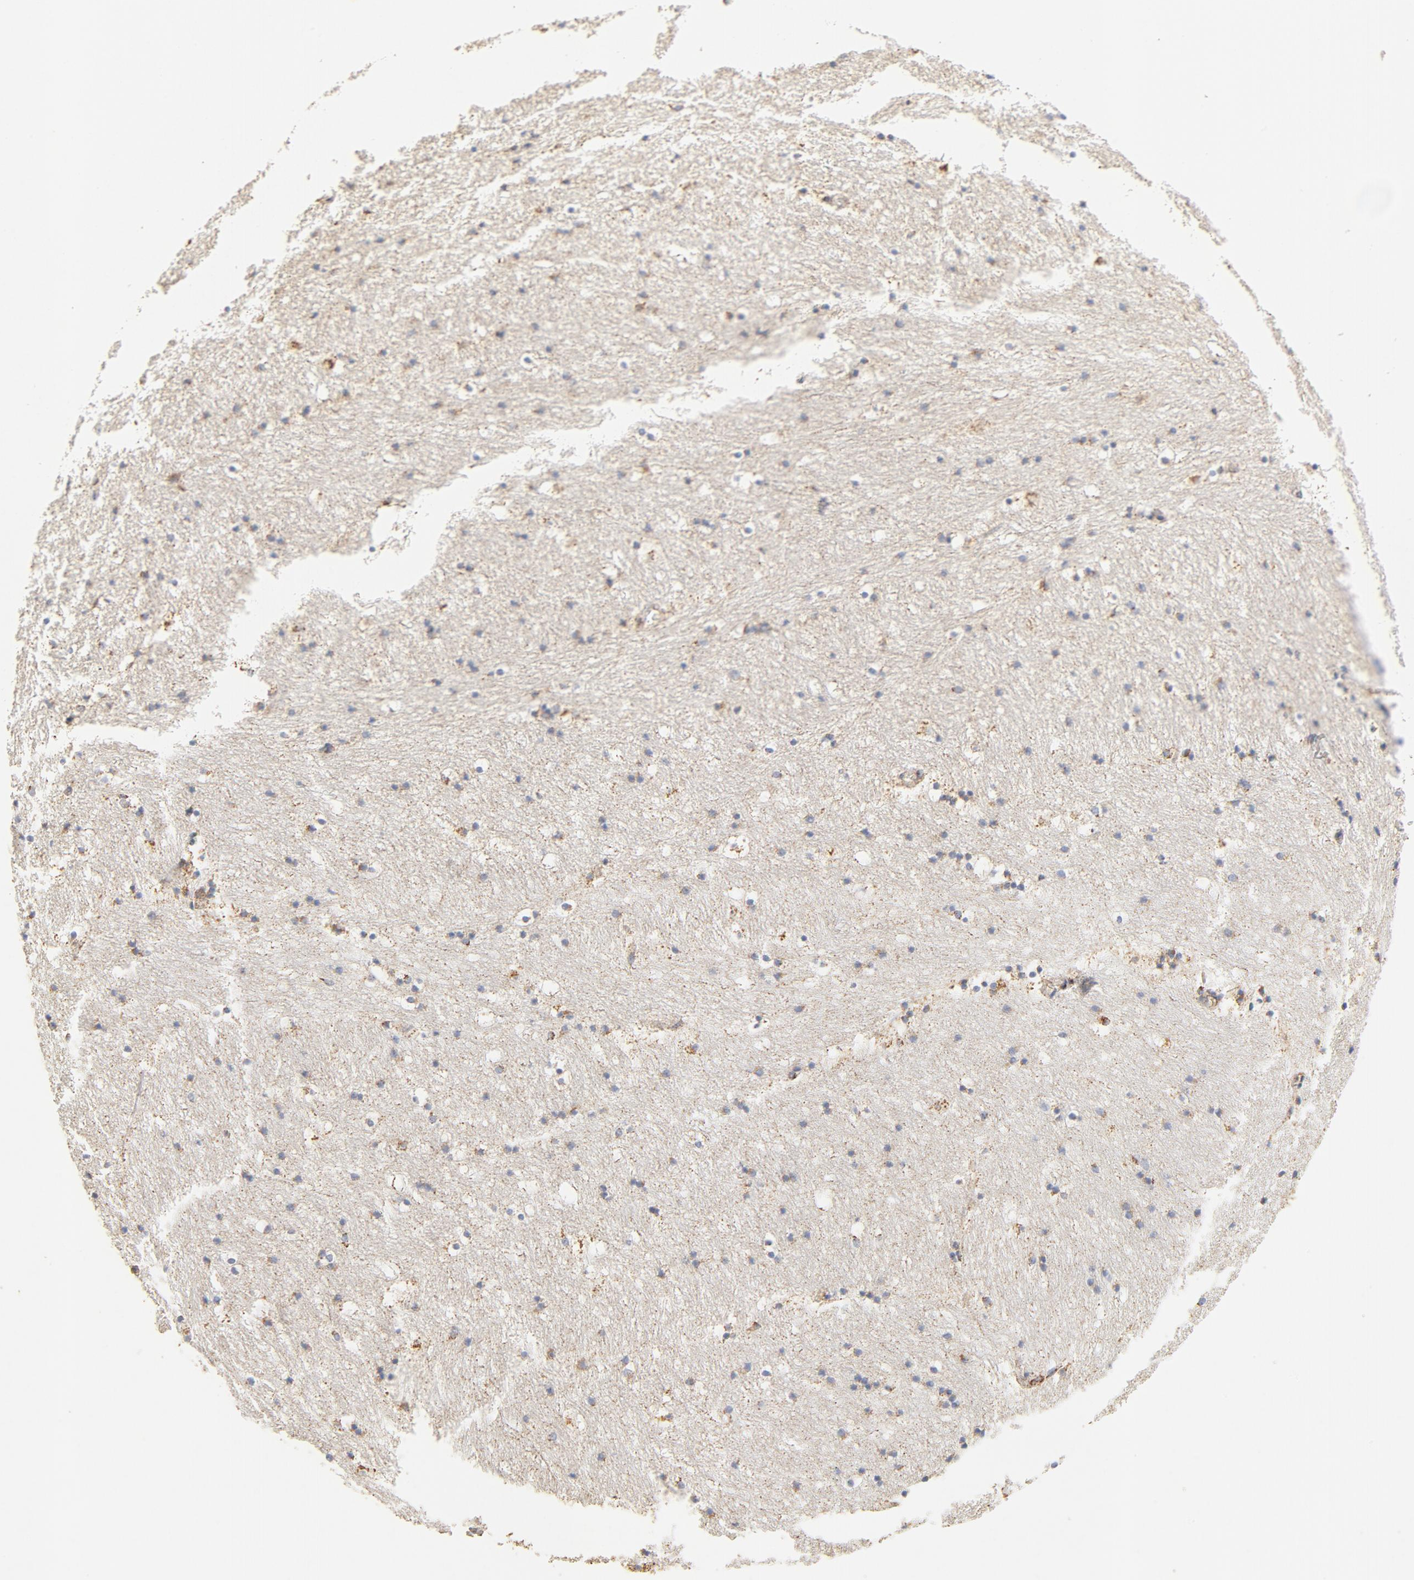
{"staining": {"intensity": "weak", "quantity": "<25%", "location": "cytoplasmic/membranous"}, "tissue": "caudate", "cell_type": "Glial cells", "image_type": "normal", "snomed": [{"axis": "morphology", "description": "Normal tissue, NOS"}, {"axis": "topography", "description": "Lateral ventricle wall"}], "caption": "High magnification brightfield microscopy of unremarkable caudate stained with DAB (3,3'-diaminobenzidine) (brown) and counterstained with hematoxylin (blue): glial cells show no significant positivity. The staining is performed using DAB (3,3'-diaminobenzidine) brown chromogen with nuclei counter-stained in using hematoxylin.", "gene": "COX4I1", "patient": {"sex": "male", "age": 45}}